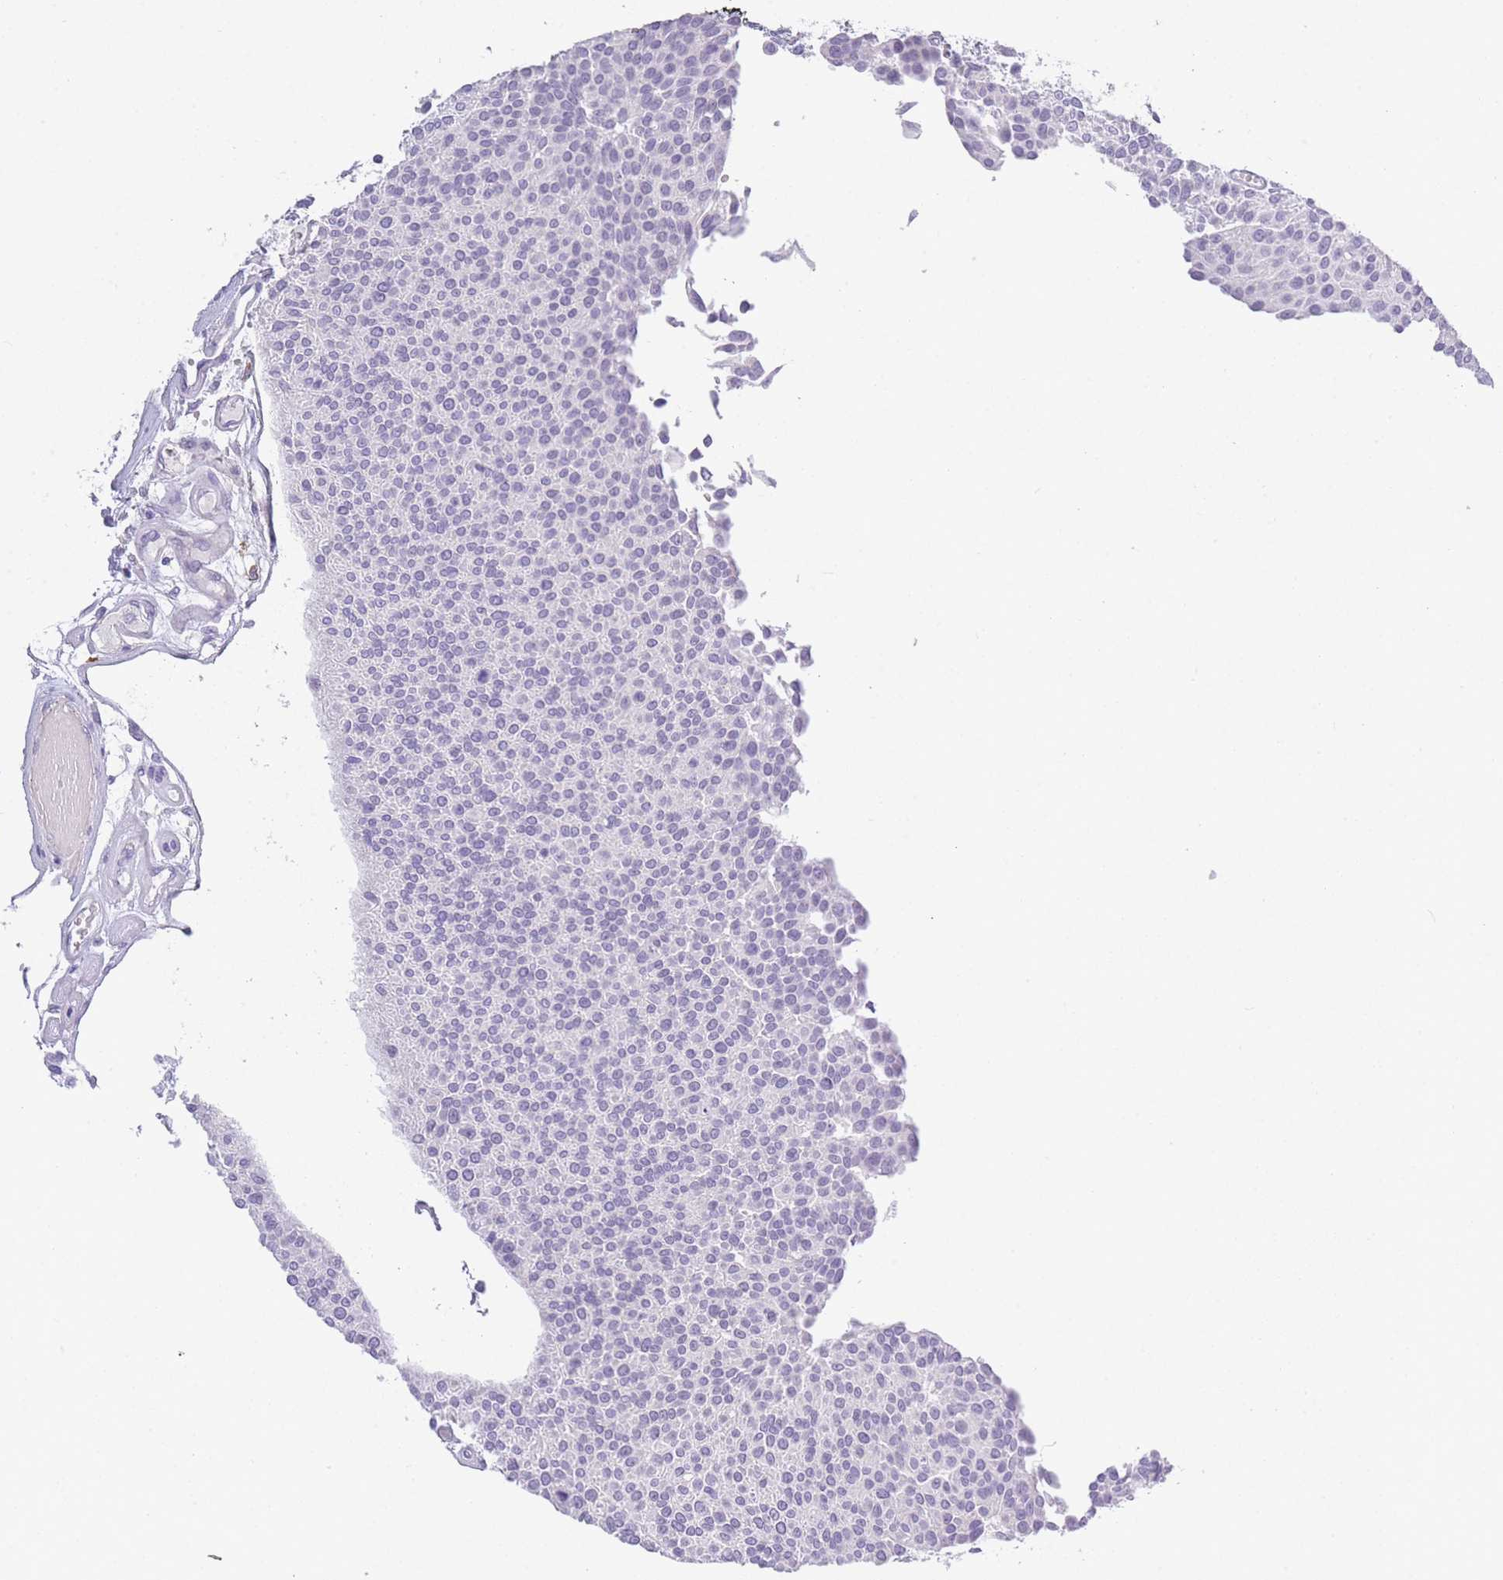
{"staining": {"intensity": "negative", "quantity": "none", "location": "none"}, "tissue": "urothelial cancer", "cell_type": "Tumor cells", "image_type": "cancer", "snomed": [{"axis": "morphology", "description": "Urothelial carcinoma, NOS"}, {"axis": "topography", "description": "Urinary bladder"}], "caption": "Urothelial cancer stained for a protein using immunohistochemistry (IHC) reveals no staining tumor cells.", "gene": "RHO", "patient": {"sex": "male", "age": 55}}